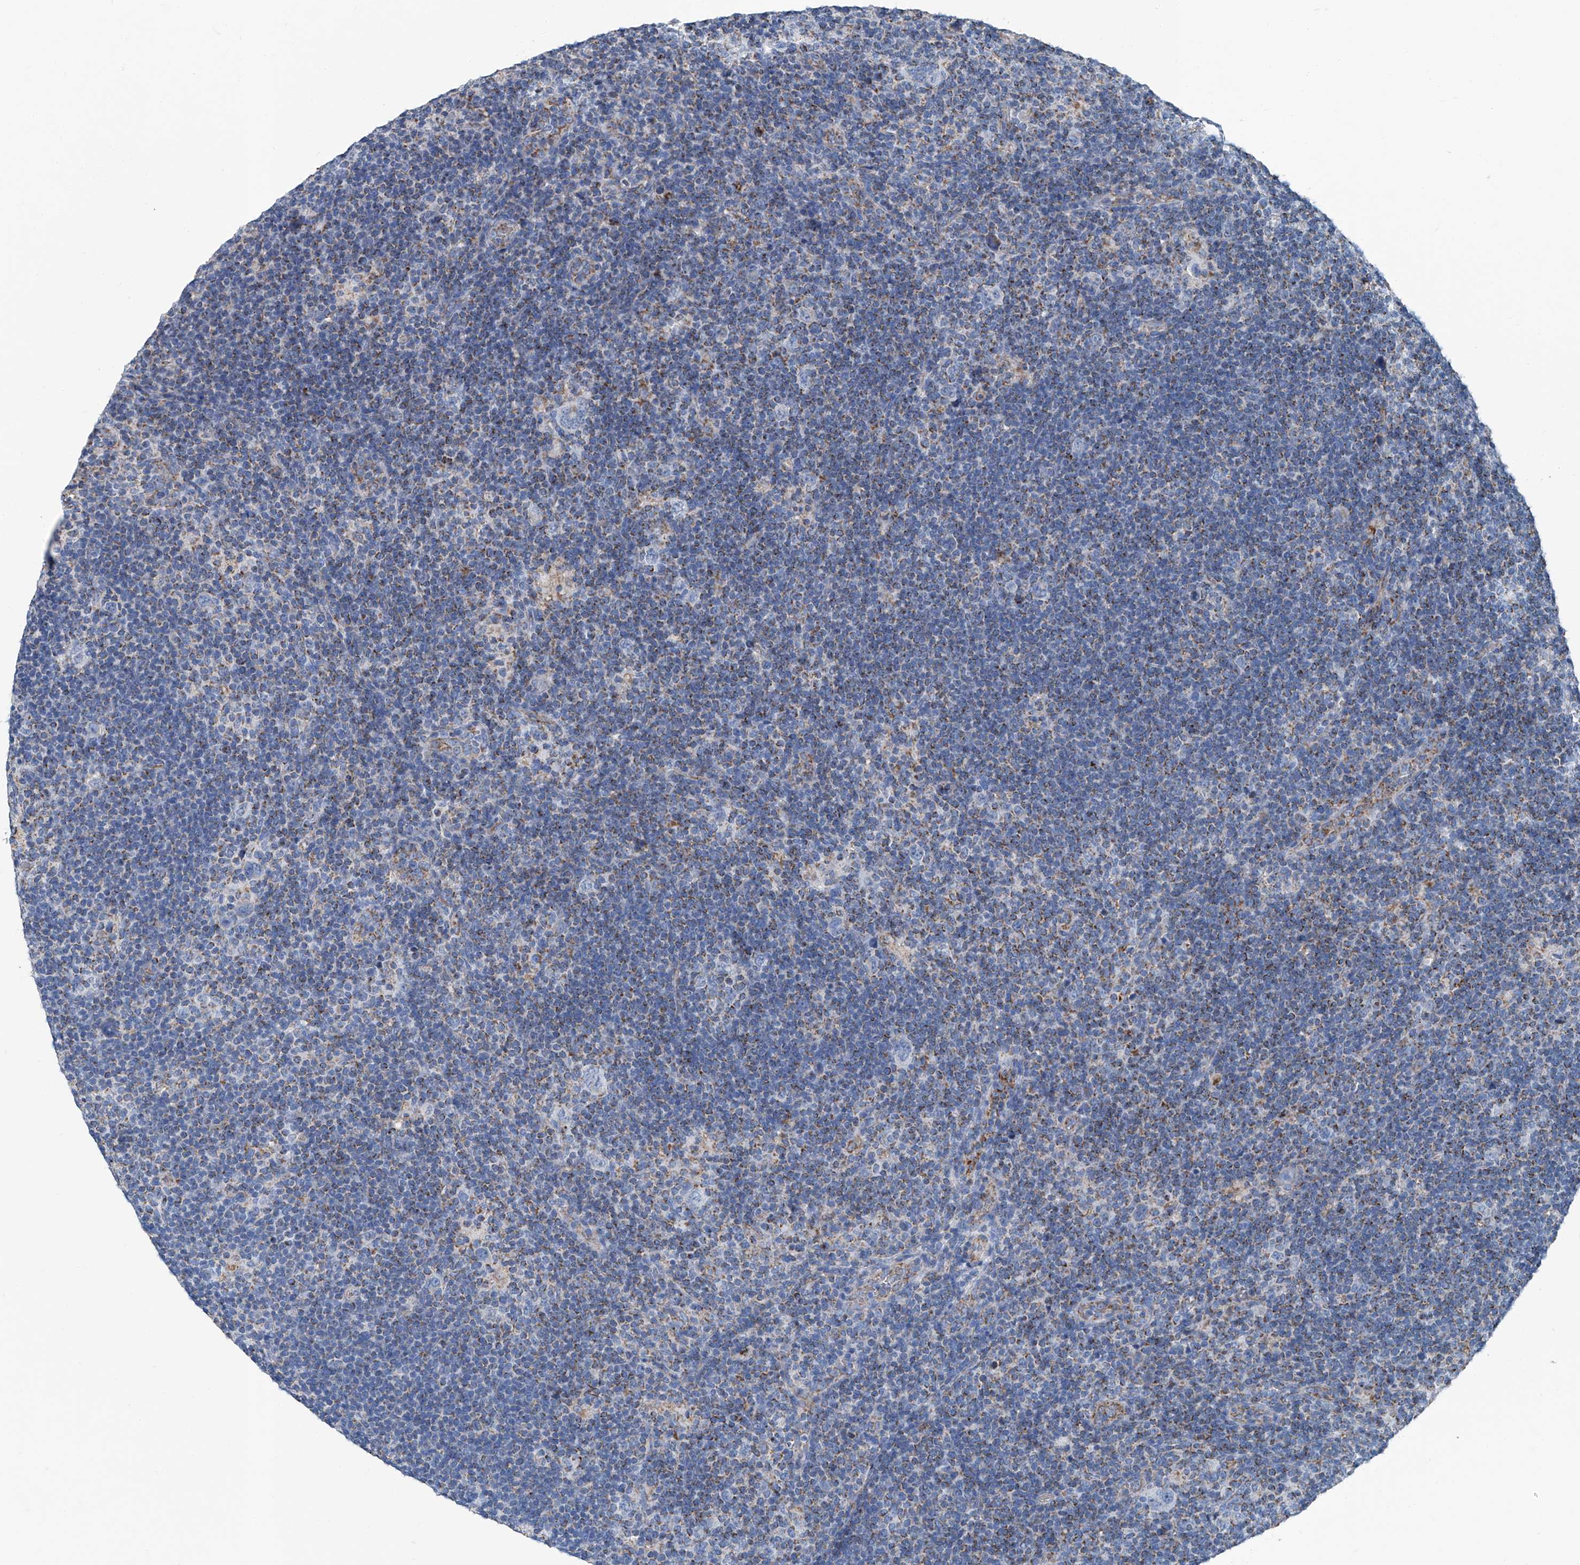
{"staining": {"intensity": "negative", "quantity": "none", "location": "none"}, "tissue": "lymphoma", "cell_type": "Tumor cells", "image_type": "cancer", "snomed": [{"axis": "morphology", "description": "Hodgkin's disease, NOS"}, {"axis": "topography", "description": "Lymph node"}], "caption": "Immunohistochemical staining of human Hodgkin's disease reveals no significant positivity in tumor cells. (DAB IHC, high magnification).", "gene": "MT-ND1", "patient": {"sex": "female", "age": 57}}